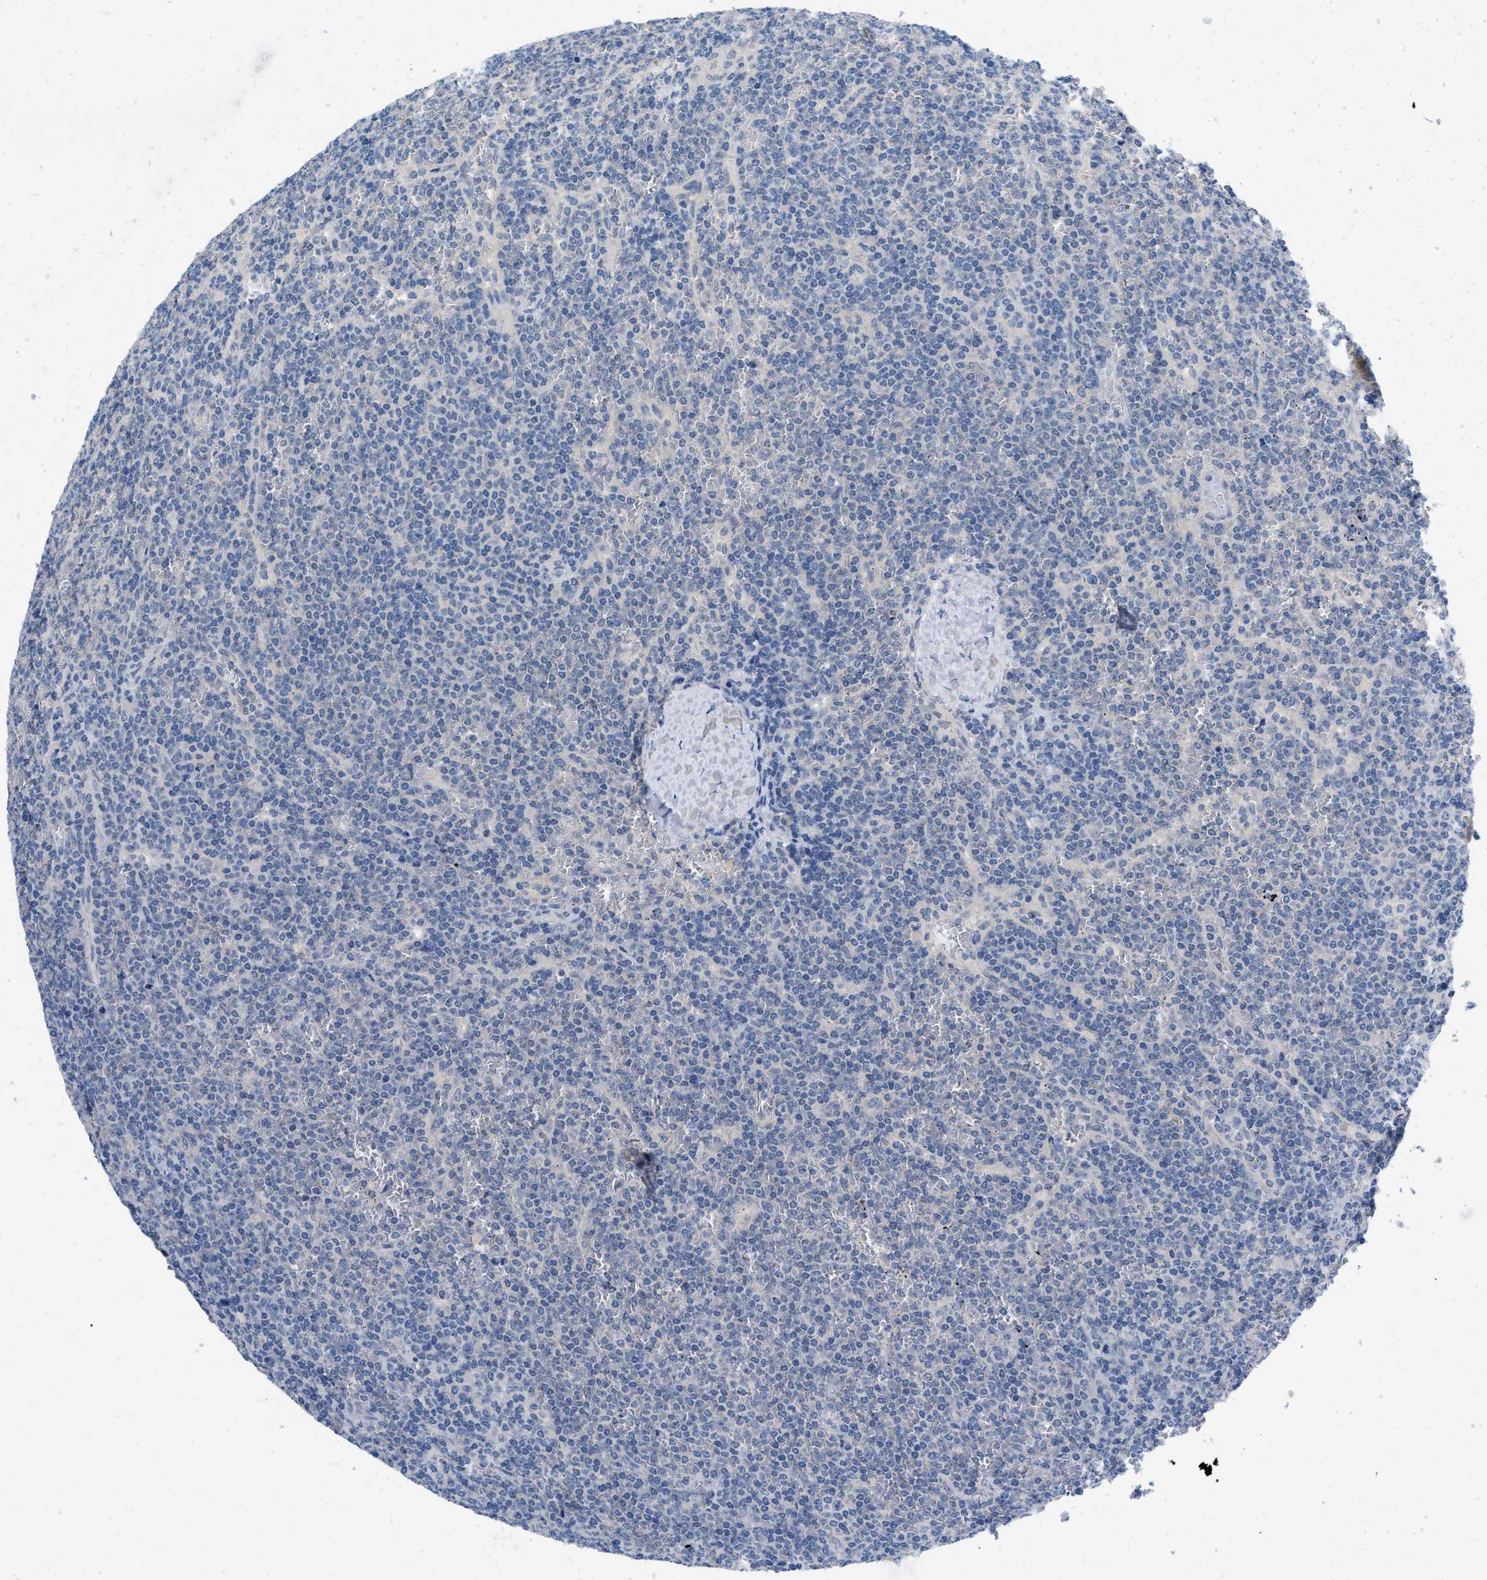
{"staining": {"intensity": "negative", "quantity": "none", "location": "none"}, "tissue": "lymphoma", "cell_type": "Tumor cells", "image_type": "cancer", "snomed": [{"axis": "morphology", "description": "Malignant lymphoma, non-Hodgkin's type, Low grade"}, {"axis": "topography", "description": "Spleen"}], "caption": "Immunohistochemistry (IHC) micrograph of neoplastic tissue: low-grade malignant lymphoma, non-Hodgkin's type stained with DAB shows no significant protein expression in tumor cells. (Brightfield microscopy of DAB (3,3'-diaminobenzidine) IHC at high magnification).", "gene": "PYY", "patient": {"sex": "female", "age": 19}}